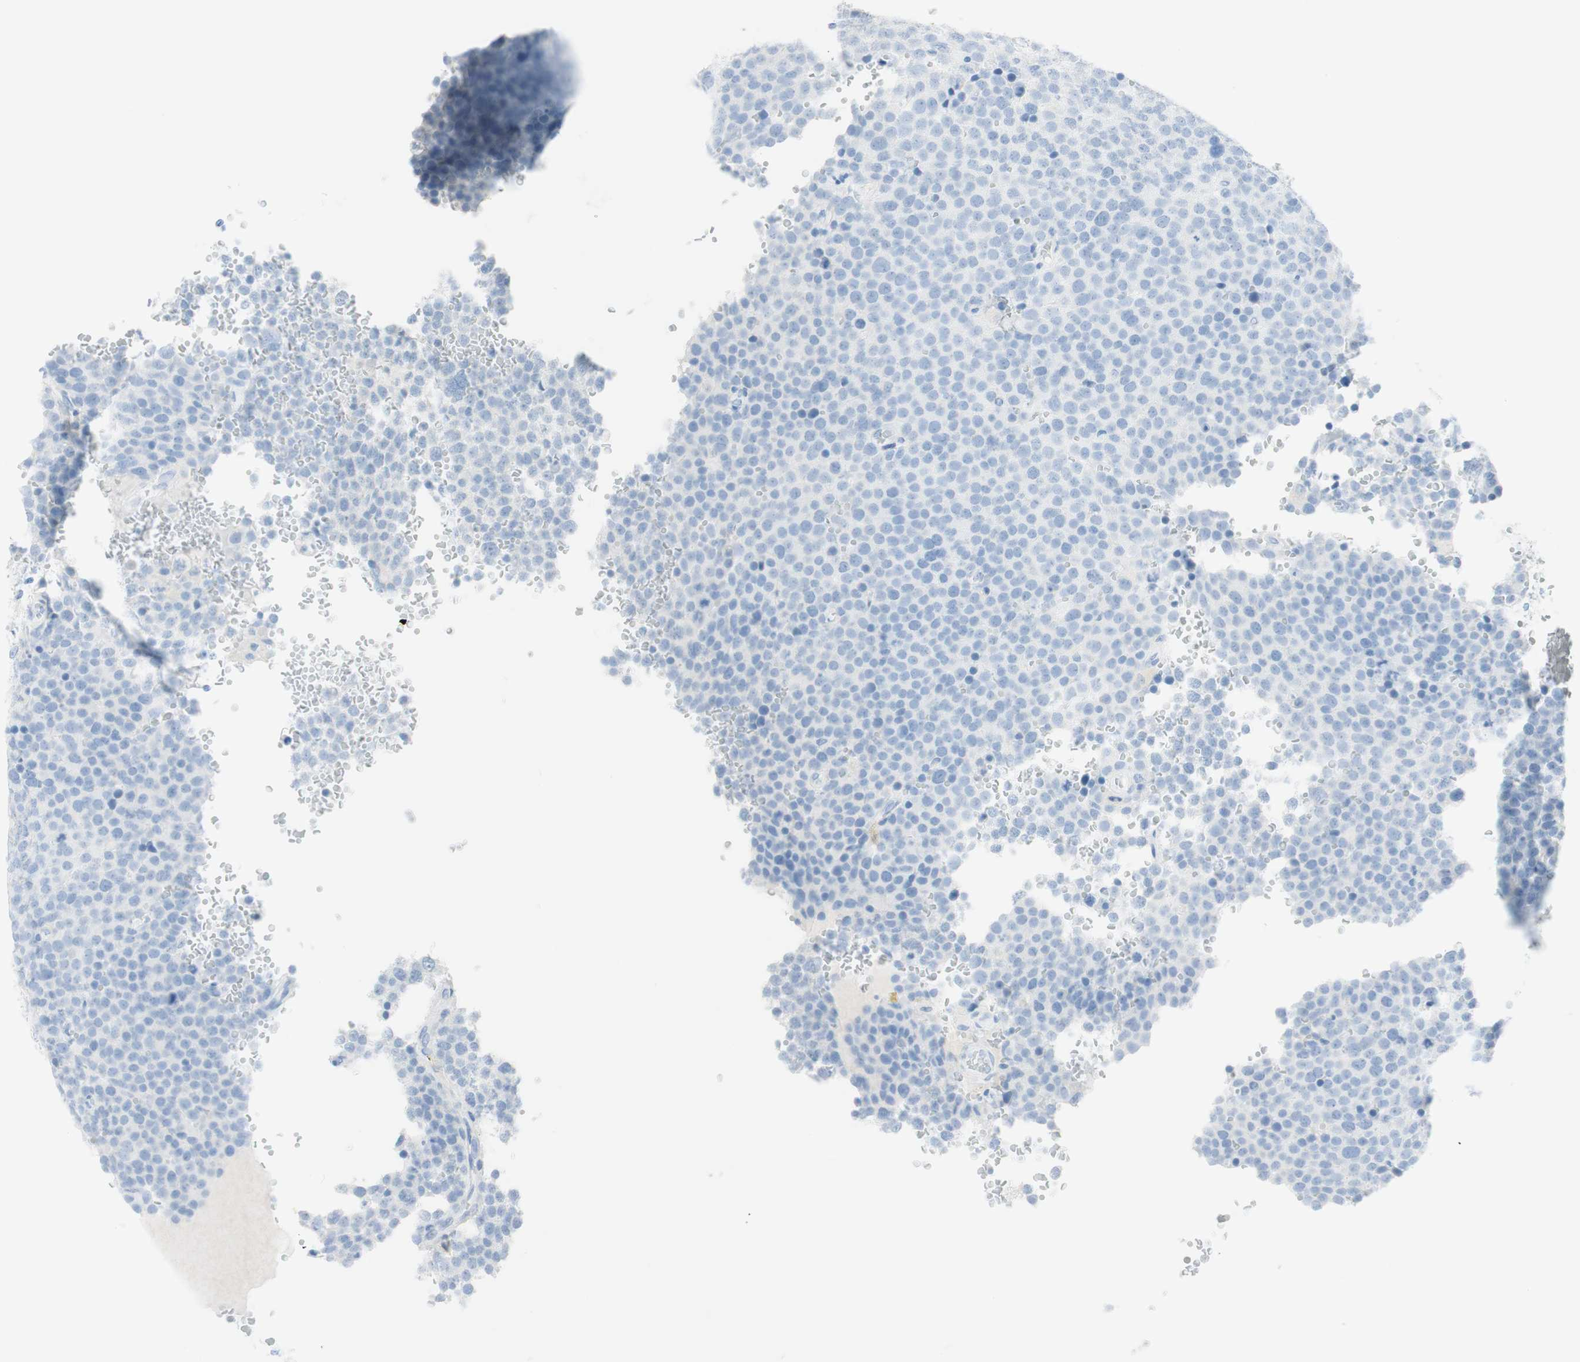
{"staining": {"intensity": "negative", "quantity": "none", "location": "none"}, "tissue": "testis cancer", "cell_type": "Tumor cells", "image_type": "cancer", "snomed": [{"axis": "morphology", "description": "Seminoma, NOS"}, {"axis": "topography", "description": "Testis"}], "caption": "This is a histopathology image of IHC staining of testis cancer (seminoma), which shows no expression in tumor cells. (DAB (3,3'-diaminobenzidine) IHC visualized using brightfield microscopy, high magnification).", "gene": "TPO", "patient": {"sex": "male", "age": 71}}